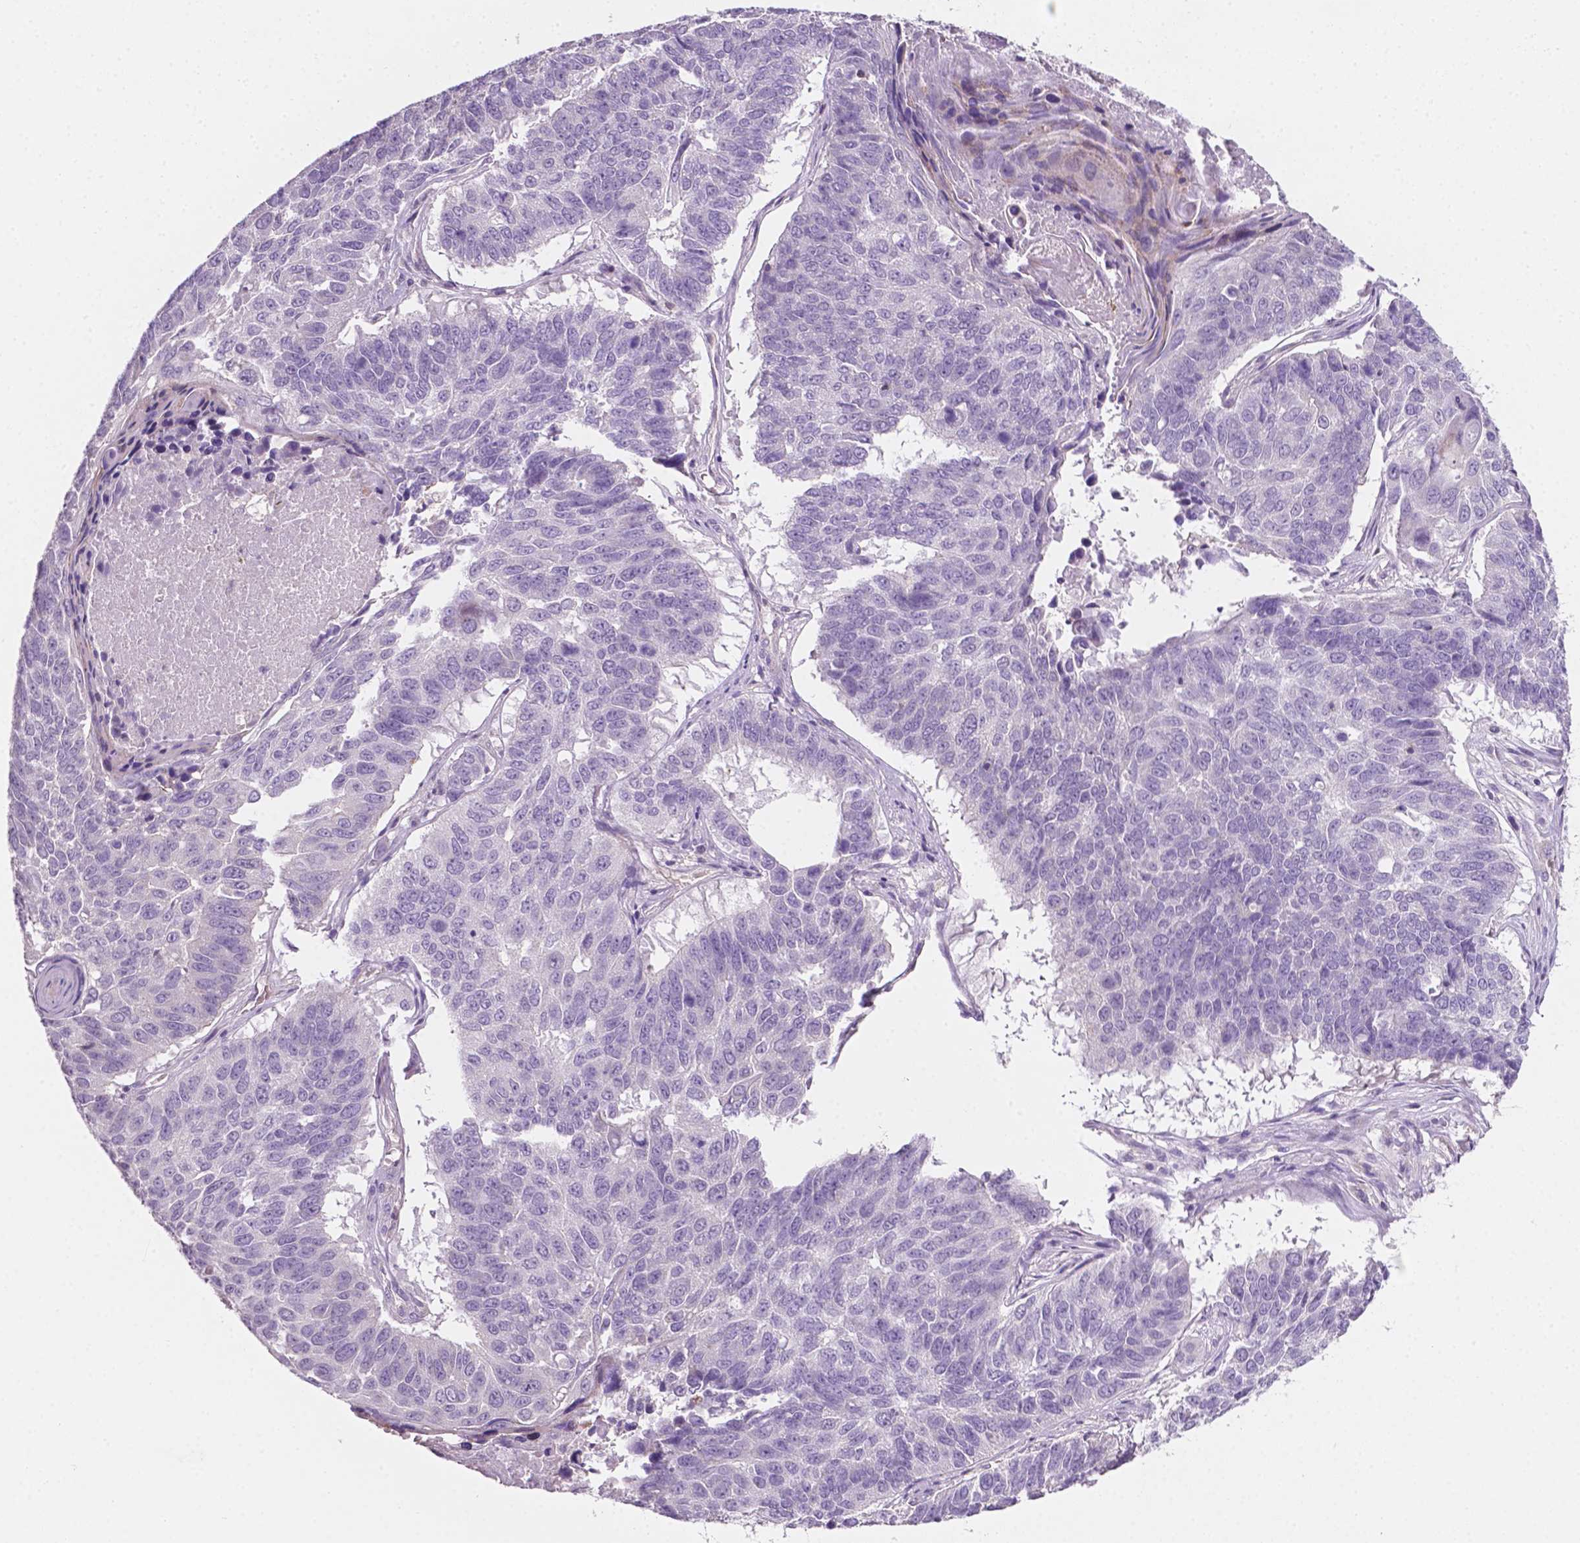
{"staining": {"intensity": "negative", "quantity": "none", "location": "none"}, "tissue": "lung cancer", "cell_type": "Tumor cells", "image_type": "cancer", "snomed": [{"axis": "morphology", "description": "Squamous cell carcinoma, NOS"}, {"axis": "topography", "description": "Lung"}], "caption": "High magnification brightfield microscopy of squamous cell carcinoma (lung) stained with DAB (brown) and counterstained with hematoxylin (blue): tumor cells show no significant expression. (Stains: DAB IHC with hematoxylin counter stain, Microscopy: brightfield microscopy at high magnification).", "gene": "EGFR", "patient": {"sex": "male", "age": 73}}